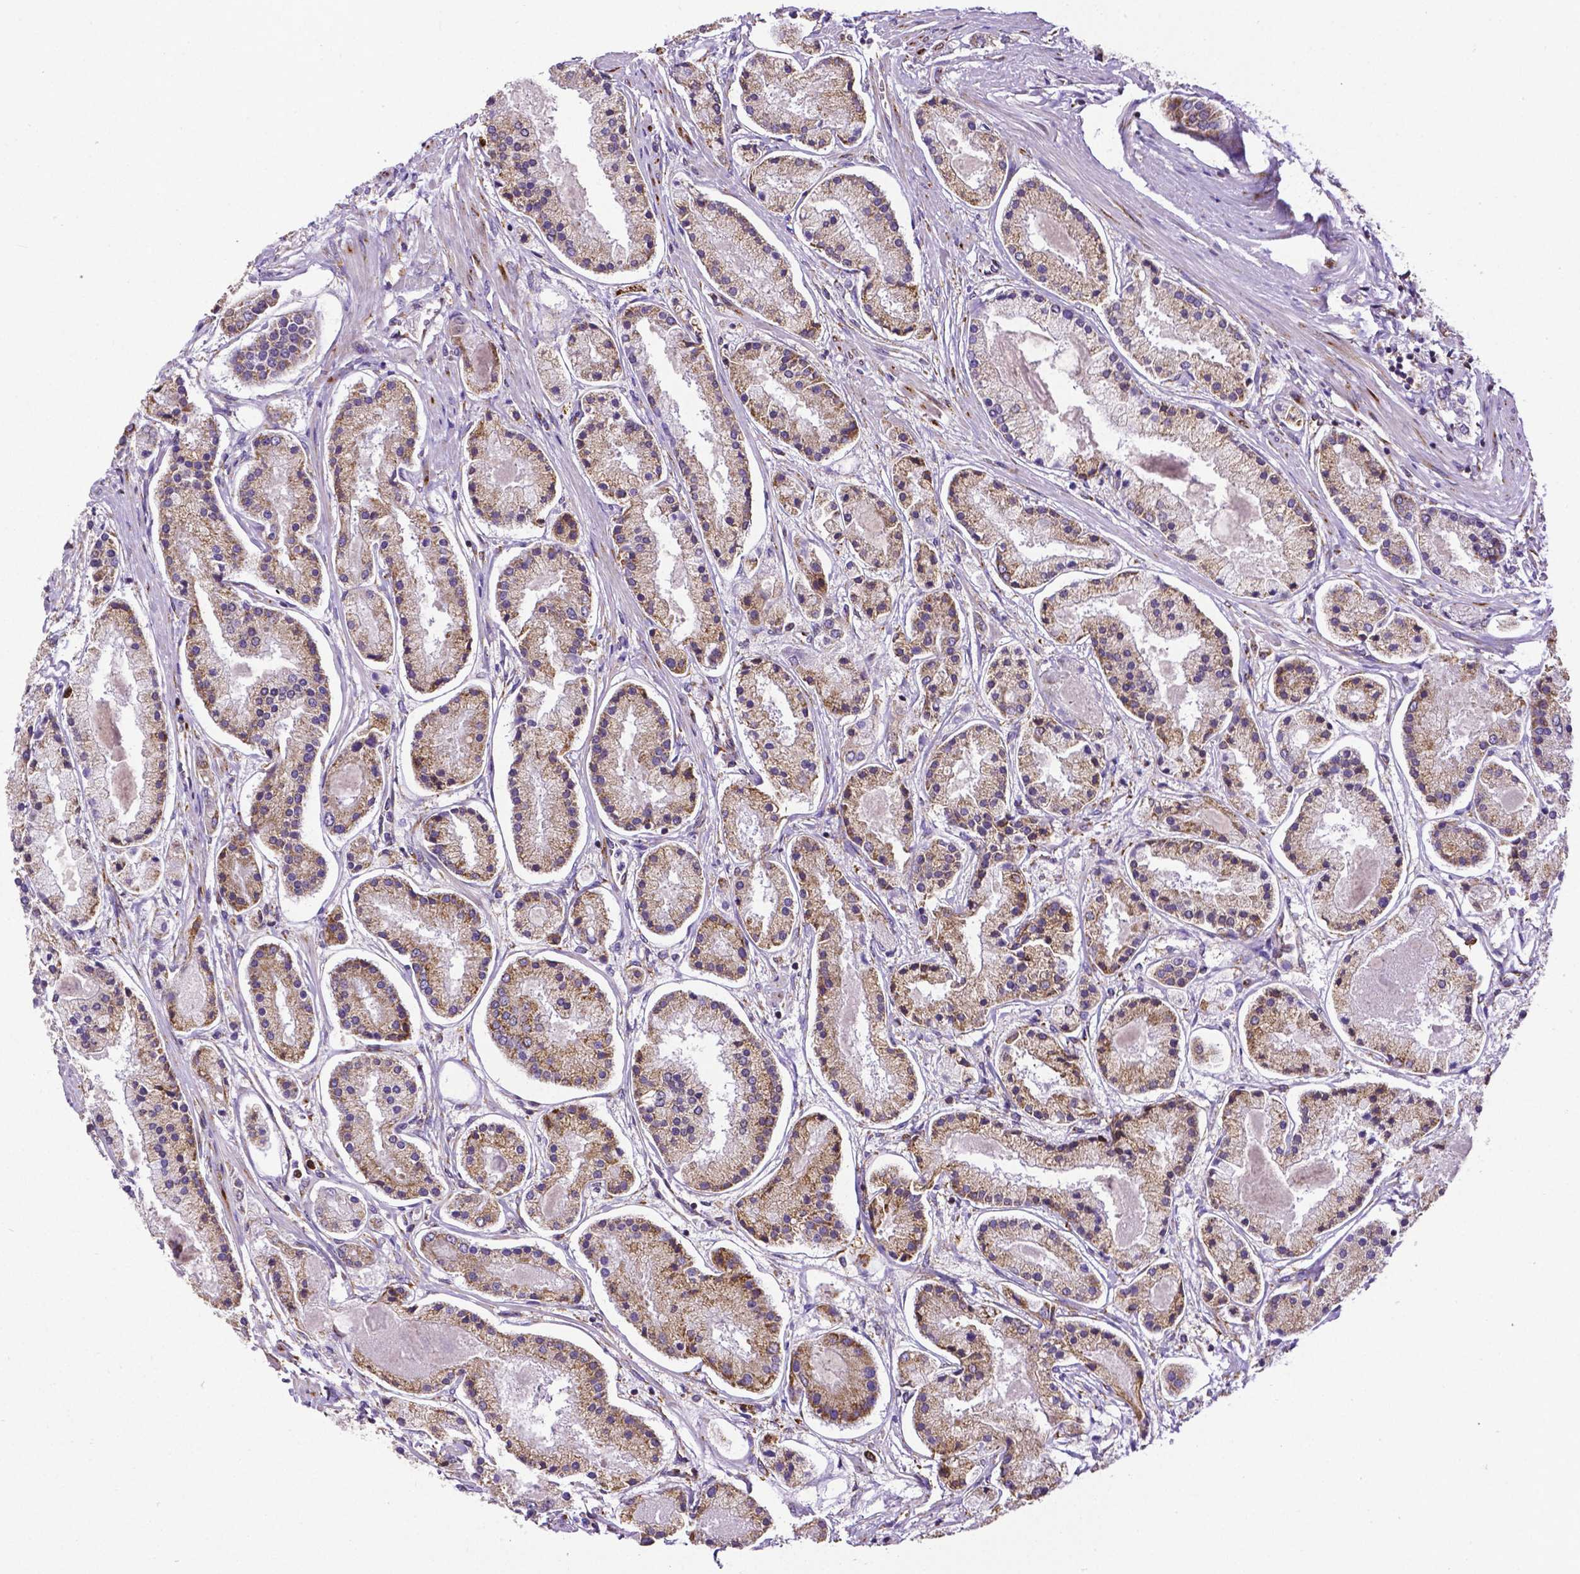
{"staining": {"intensity": "moderate", "quantity": ">75%", "location": "cytoplasmic/membranous"}, "tissue": "prostate cancer", "cell_type": "Tumor cells", "image_type": "cancer", "snomed": [{"axis": "morphology", "description": "Adenocarcinoma, High grade"}, {"axis": "topography", "description": "Prostate"}], "caption": "Prostate cancer stained for a protein (brown) exhibits moderate cytoplasmic/membranous positive positivity in about >75% of tumor cells.", "gene": "MTDH", "patient": {"sex": "male", "age": 67}}